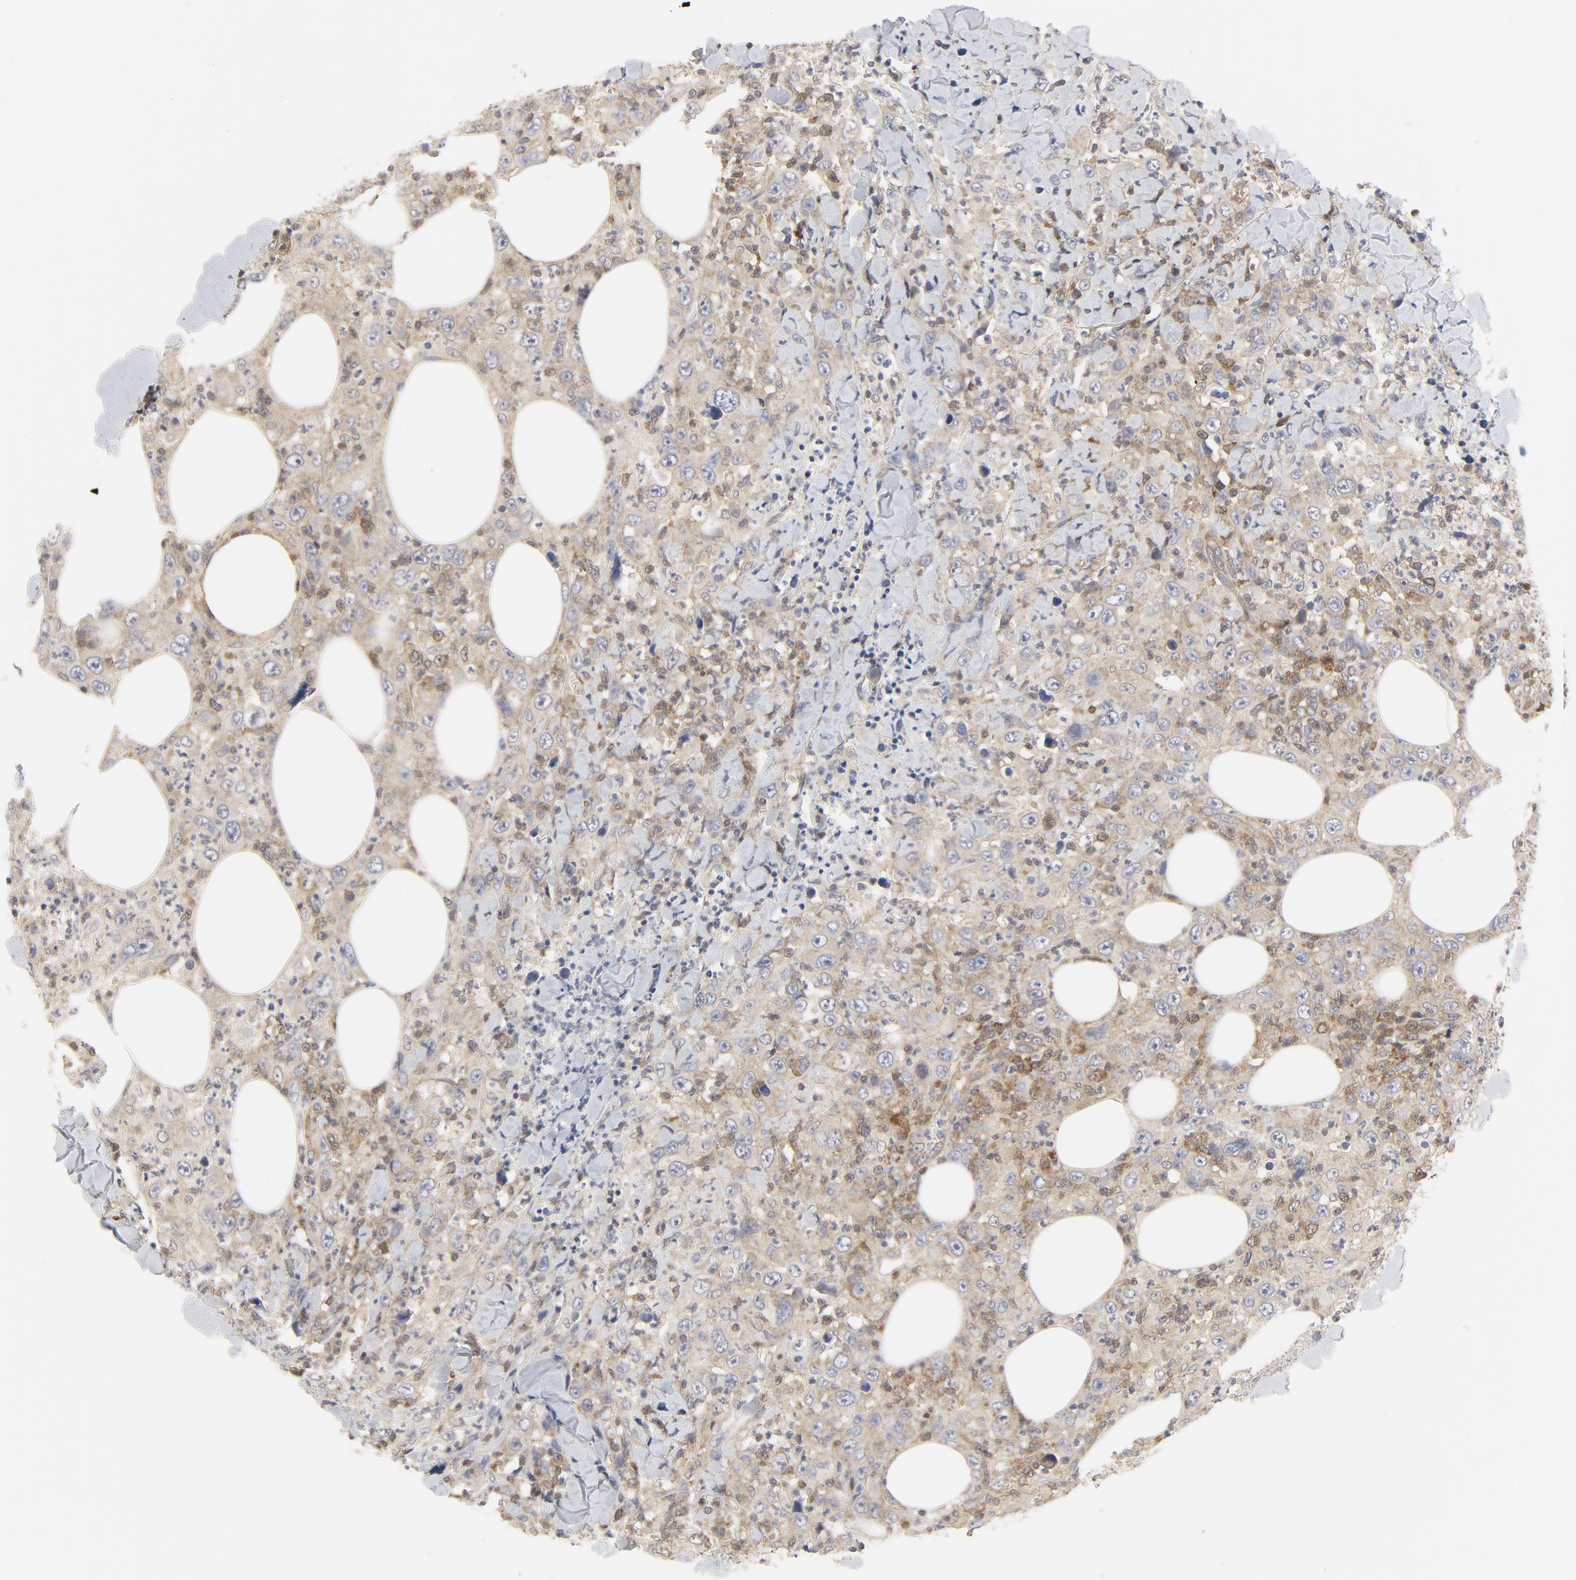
{"staining": {"intensity": "weak", "quantity": ">75%", "location": "cytoplasmic/membranous,nuclear"}, "tissue": "thyroid cancer", "cell_type": "Tumor cells", "image_type": "cancer", "snomed": [{"axis": "morphology", "description": "Carcinoma, NOS"}, {"axis": "topography", "description": "Thyroid gland"}], "caption": "Thyroid cancer stained with IHC exhibits weak cytoplasmic/membranous and nuclear staining in approximately >75% of tumor cells.", "gene": "MAP2K7", "patient": {"sex": "female", "age": 77}}